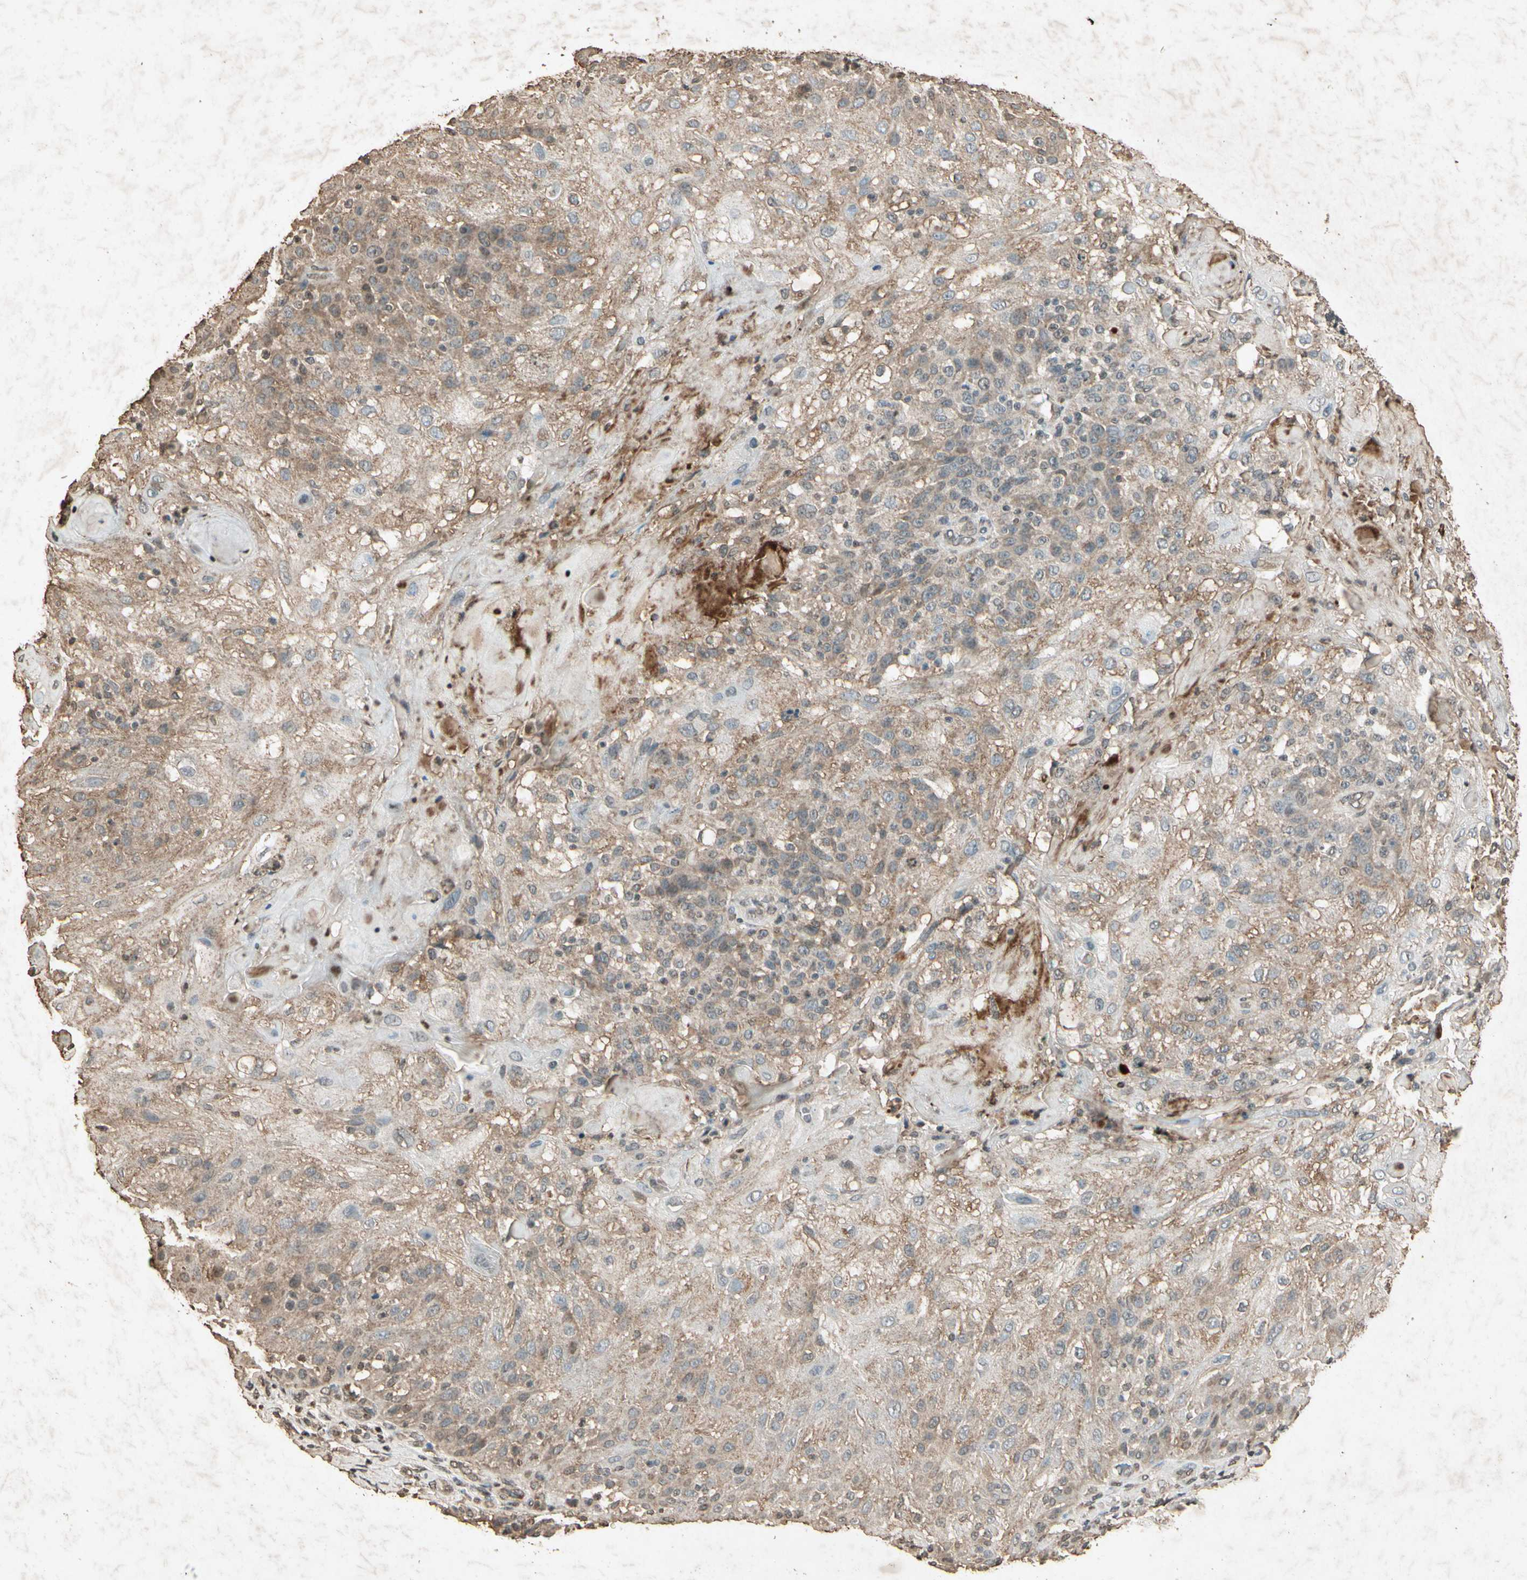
{"staining": {"intensity": "moderate", "quantity": ">75%", "location": "cytoplasmic/membranous"}, "tissue": "skin cancer", "cell_type": "Tumor cells", "image_type": "cancer", "snomed": [{"axis": "morphology", "description": "Normal tissue, NOS"}, {"axis": "morphology", "description": "Squamous cell carcinoma, NOS"}, {"axis": "topography", "description": "Skin"}], "caption": "An image showing moderate cytoplasmic/membranous expression in approximately >75% of tumor cells in skin squamous cell carcinoma, as visualized by brown immunohistochemical staining.", "gene": "GC", "patient": {"sex": "female", "age": 83}}